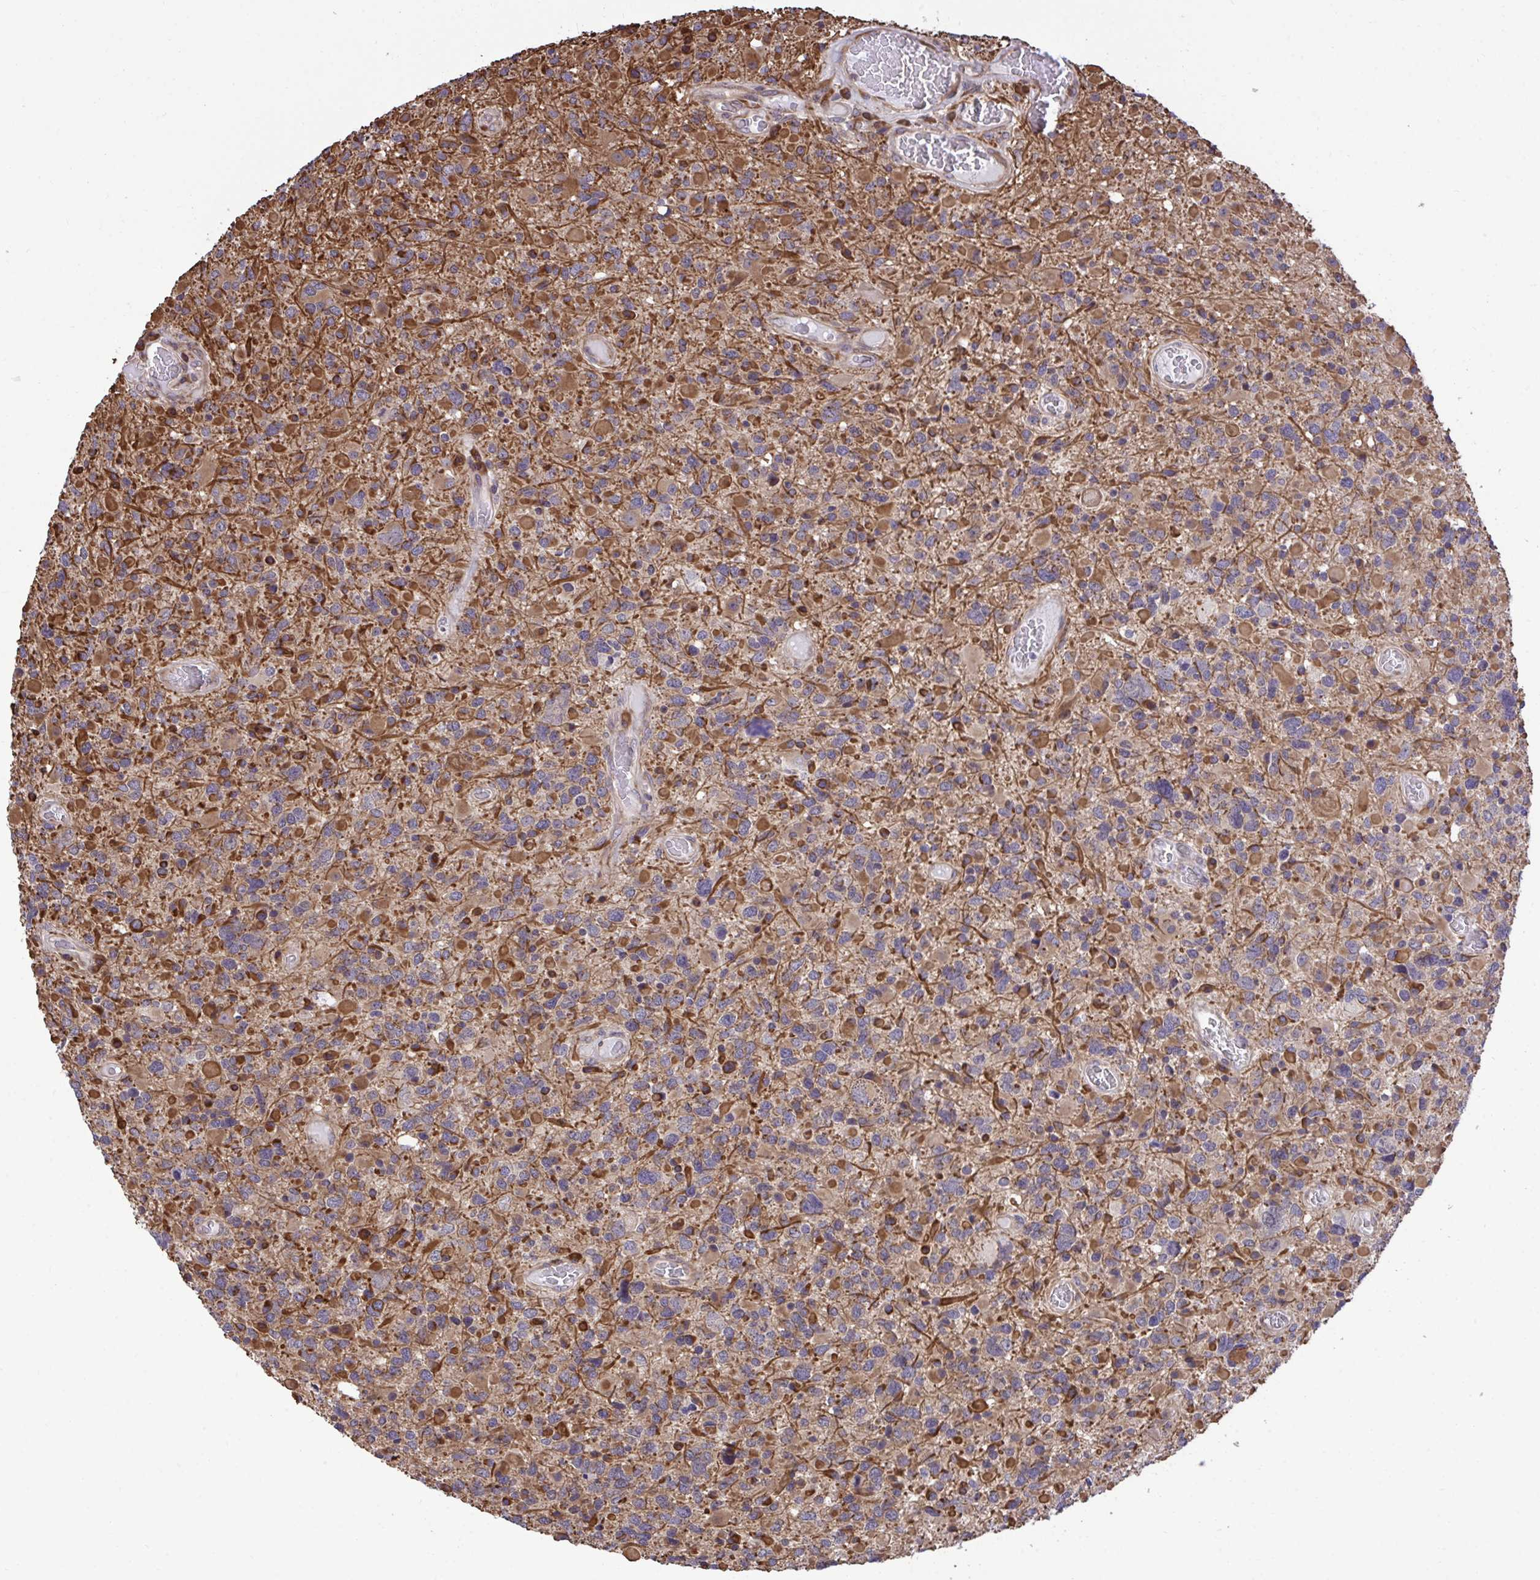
{"staining": {"intensity": "moderate", "quantity": "25%-75%", "location": "cytoplasmic/membranous"}, "tissue": "glioma", "cell_type": "Tumor cells", "image_type": "cancer", "snomed": [{"axis": "morphology", "description": "Glioma, malignant, High grade"}, {"axis": "topography", "description": "Brain"}], "caption": "Protein expression analysis of human glioma reveals moderate cytoplasmic/membranous staining in approximately 25%-75% of tumor cells.", "gene": "RPS15", "patient": {"sex": "female", "age": 40}}